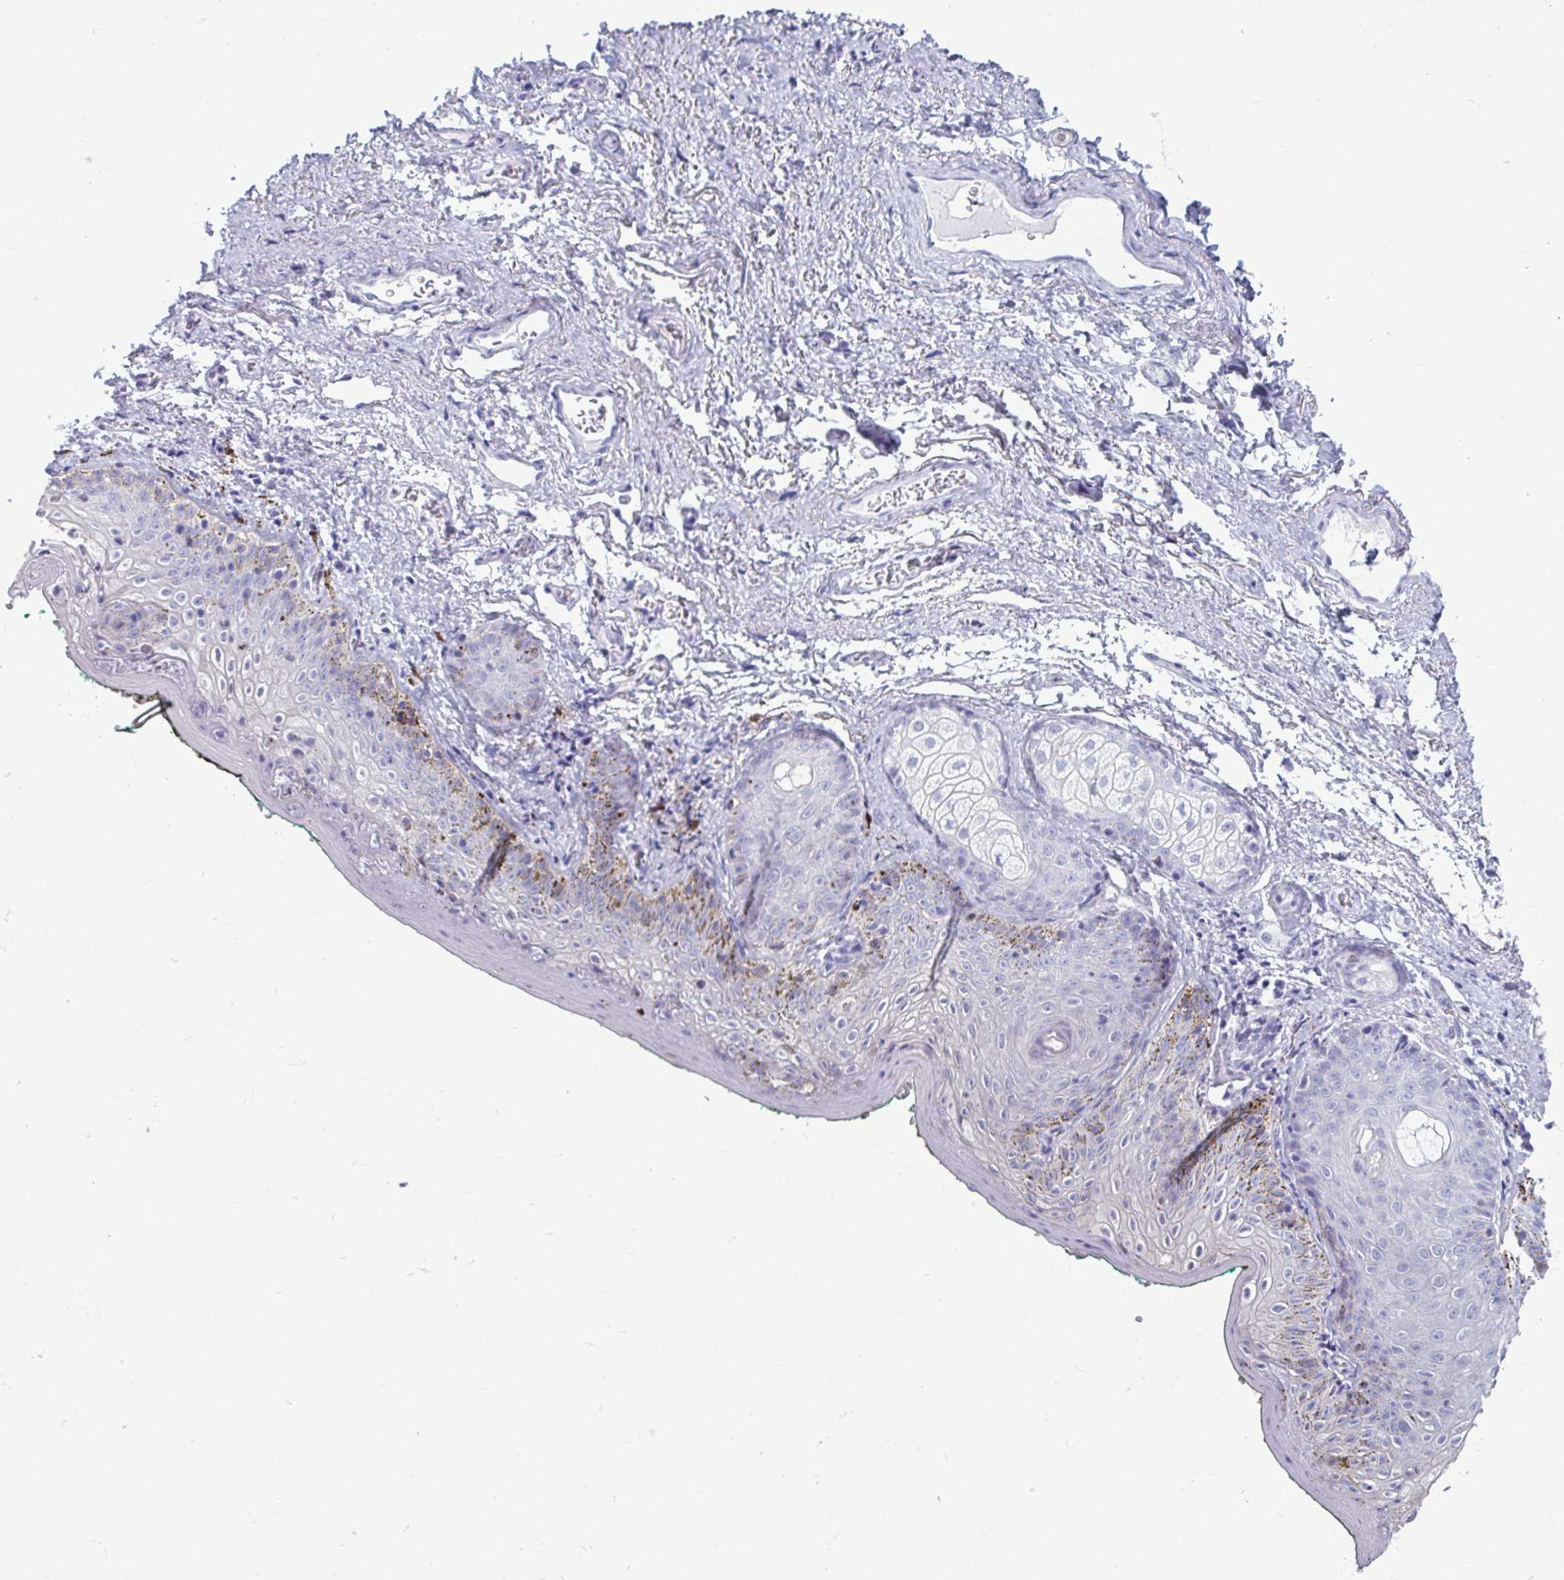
{"staining": {"intensity": "negative", "quantity": "none", "location": "none"}, "tissue": "vagina", "cell_type": "Squamous epithelial cells", "image_type": "normal", "snomed": [{"axis": "morphology", "description": "Normal tissue, NOS"}, {"axis": "topography", "description": "Vulva"}, {"axis": "topography", "description": "Vagina"}, {"axis": "topography", "description": "Peripheral nerve tissue"}], "caption": "Immunohistochemistry (IHC) of normal human vagina shows no staining in squamous epithelial cells. The staining is performed using DAB brown chromogen with nuclei counter-stained in using hematoxylin.", "gene": "SERPINI1", "patient": {"sex": "female", "age": 66}}